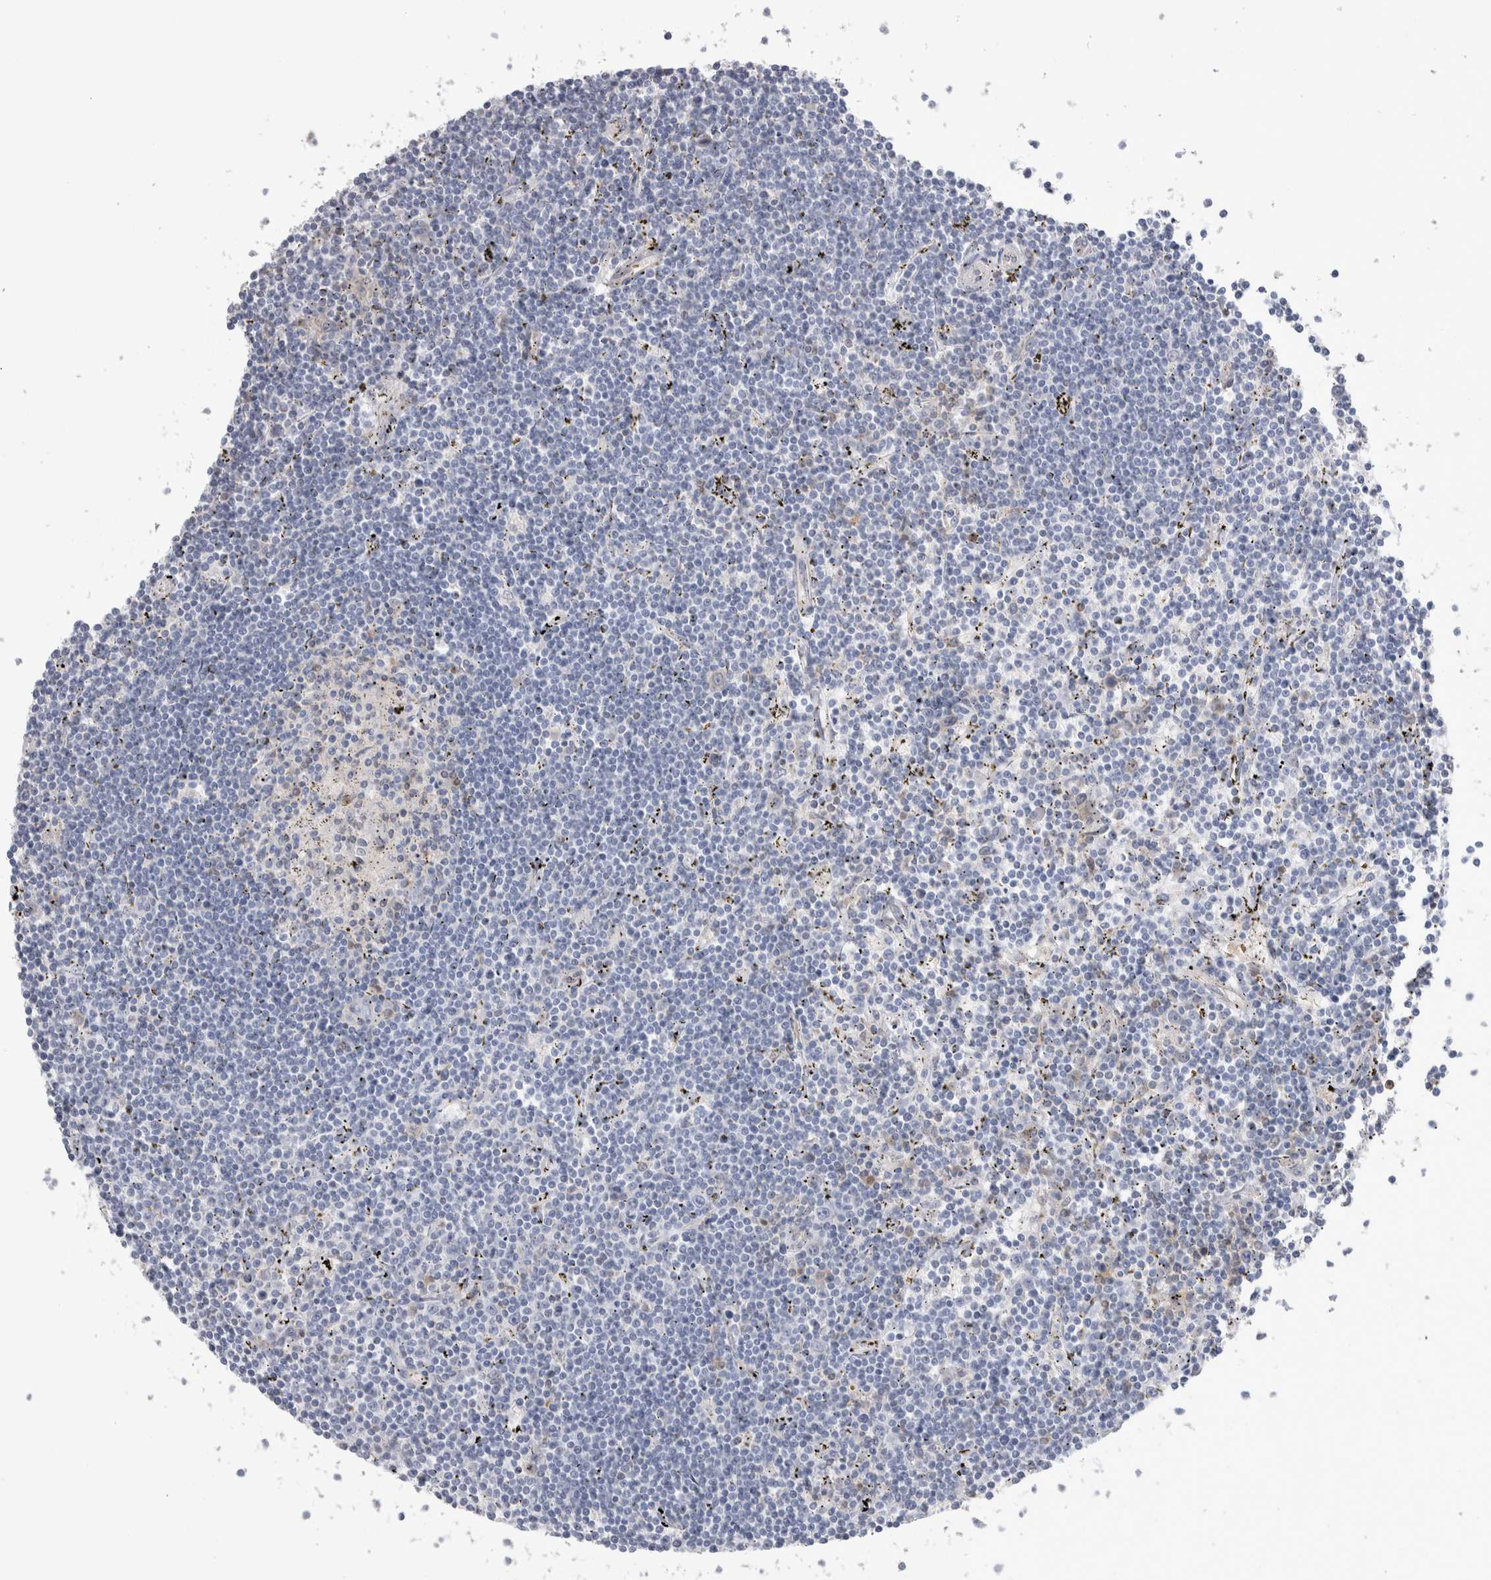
{"staining": {"intensity": "negative", "quantity": "none", "location": "none"}, "tissue": "lymphoma", "cell_type": "Tumor cells", "image_type": "cancer", "snomed": [{"axis": "morphology", "description": "Malignant lymphoma, non-Hodgkin's type, Low grade"}, {"axis": "topography", "description": "Spleen"}], "caption": "Malignant lymphoma, non-Hodgkin's type (low-grade) was stained to show a protein in brown. There is no significant positivity in tumor cells.", "gene": "GPHN", "patient": {"sex": "male", "age": 76}}